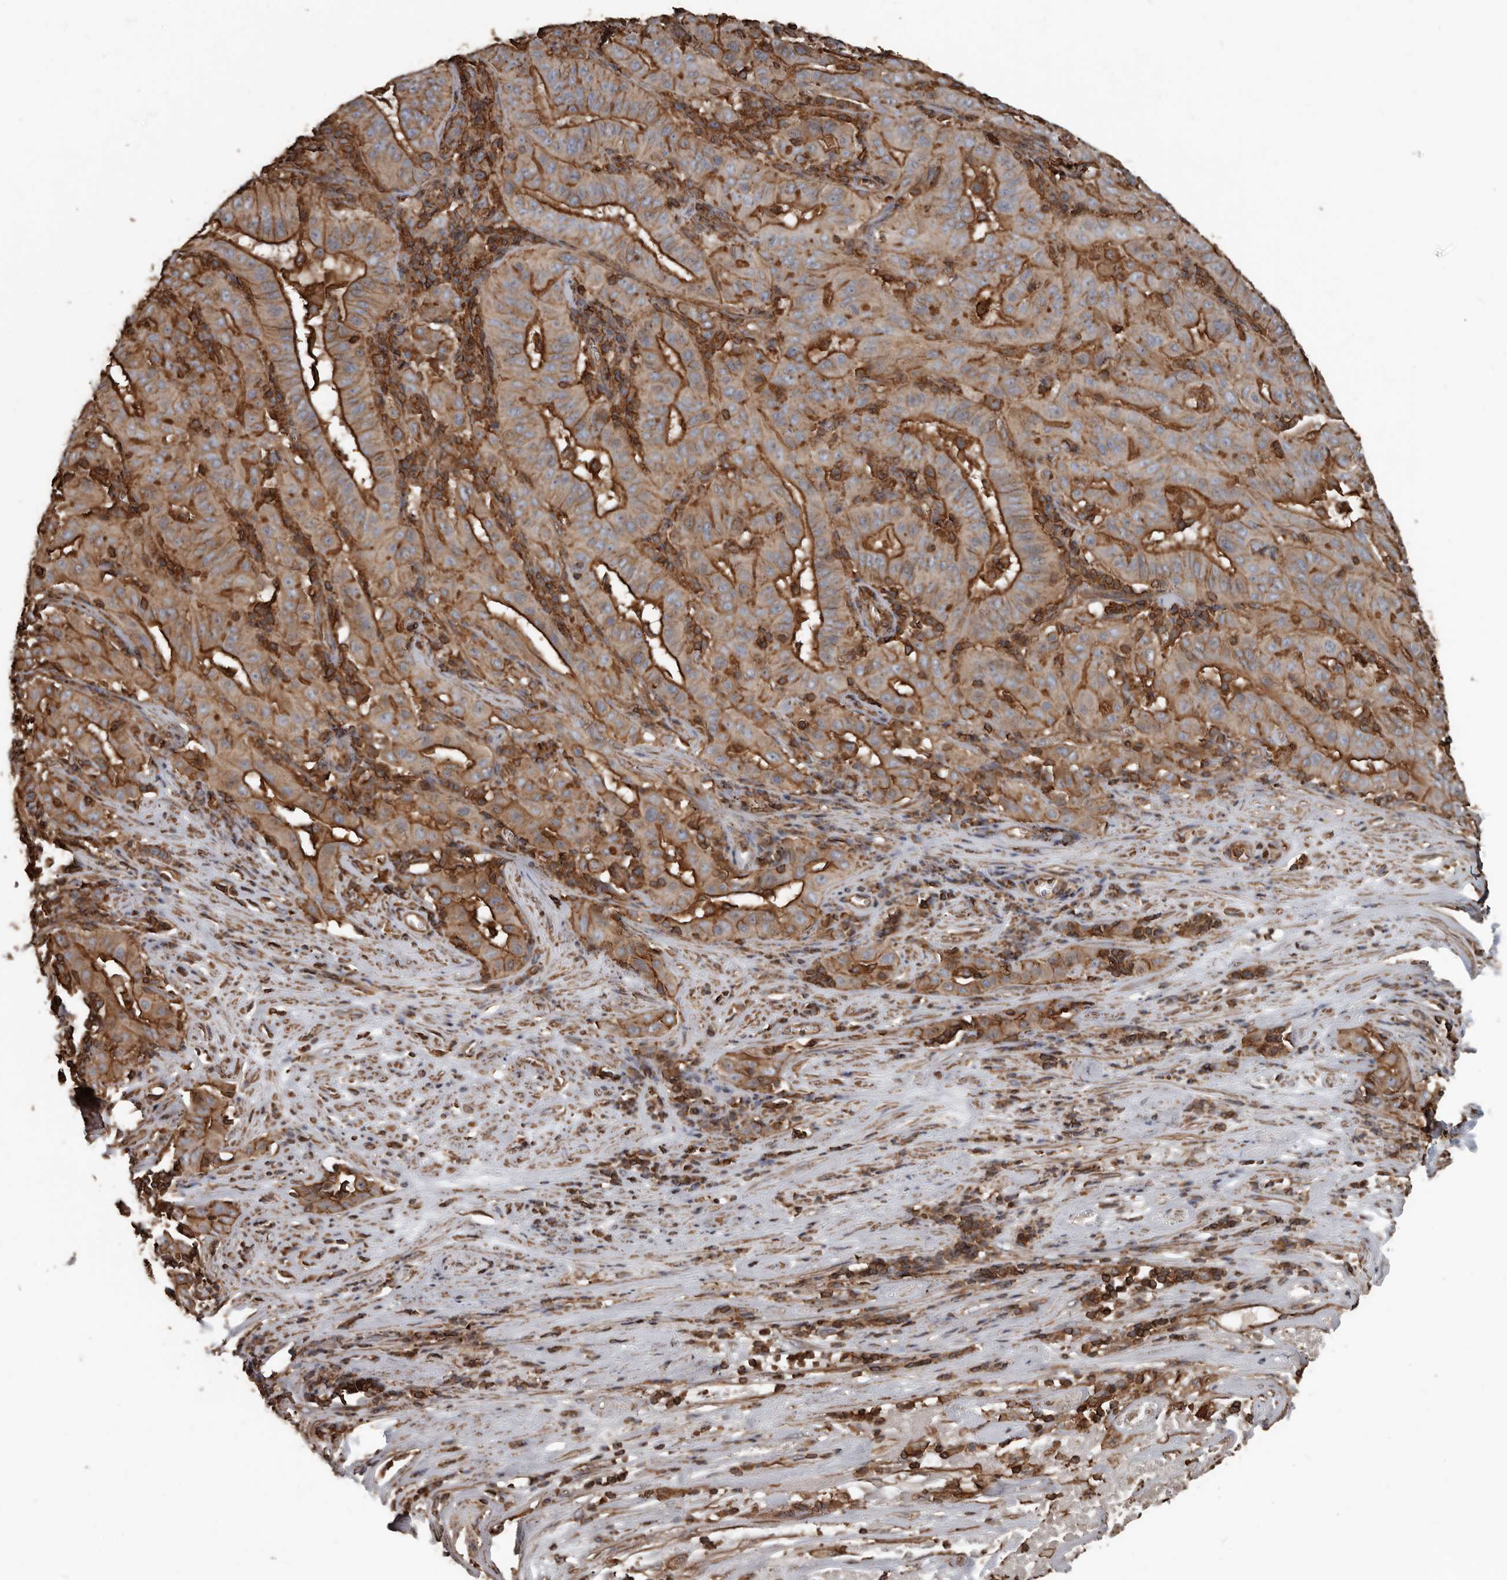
{"staining": {"intensity": "strong", "quantity": "25%-75%", "location": "cytoplasmic/membranous"}, "tissue": "pancreatic cancer", "cell_type": "Tumor cells", "image_type": "cancer", "snomed": [{"axis": "morphology", "description": "Adenocarcinoma, NOS"}, {"axis": "topography", "description": "Pancreas"}], "caption": "The photomicrograph demonstrates staining of pancreatic adenocarcinoma, revealing strong cytoplasmic/membranous protein staining (brown color) within tumor cells.", "gene": "DENND6B", "patient": {"sex": "male", "age": 63}}